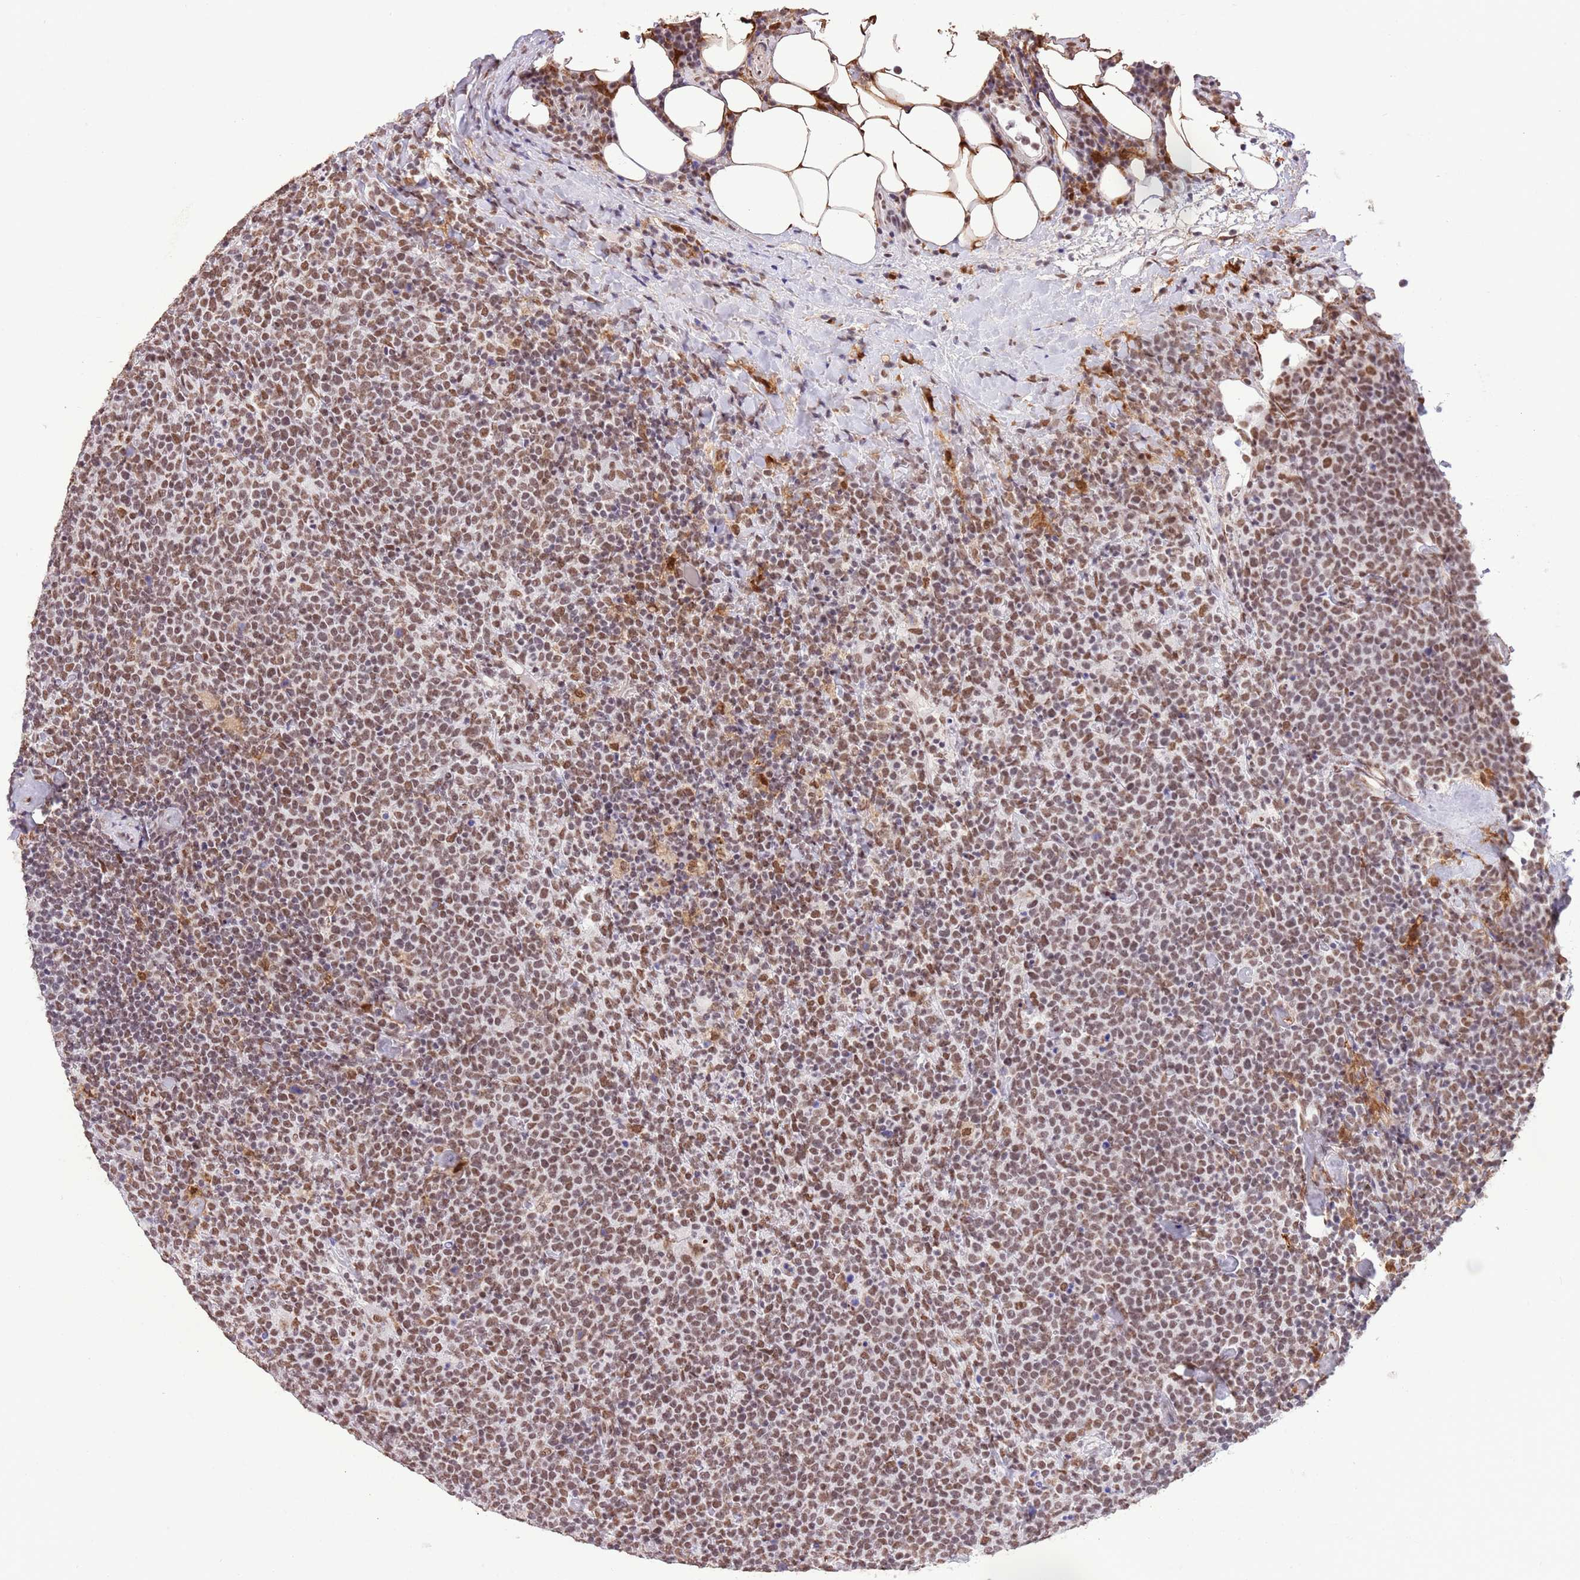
{"staining": {"intensity": "moderate", "quantity": ">75%", "location": "nuclear"}, "tissue": "lymphoma", "cell_type": "Tumor cells", "image_type": "cancer", "snomed": [{"axis": "morphology", "description": "Malignant lymphoma, non-Hodgkin's type, High grade"}, {"axis": "topography", "description": "Lymph node"}], "caption": "Moderate nuclear protein staining is appreciated in about >75% of tumor cells in malignant lymphoma, non-Hodgkin's type (high-grade).", "gene": "TRIM32", "patient": {"sex": "male", "age": 61}}